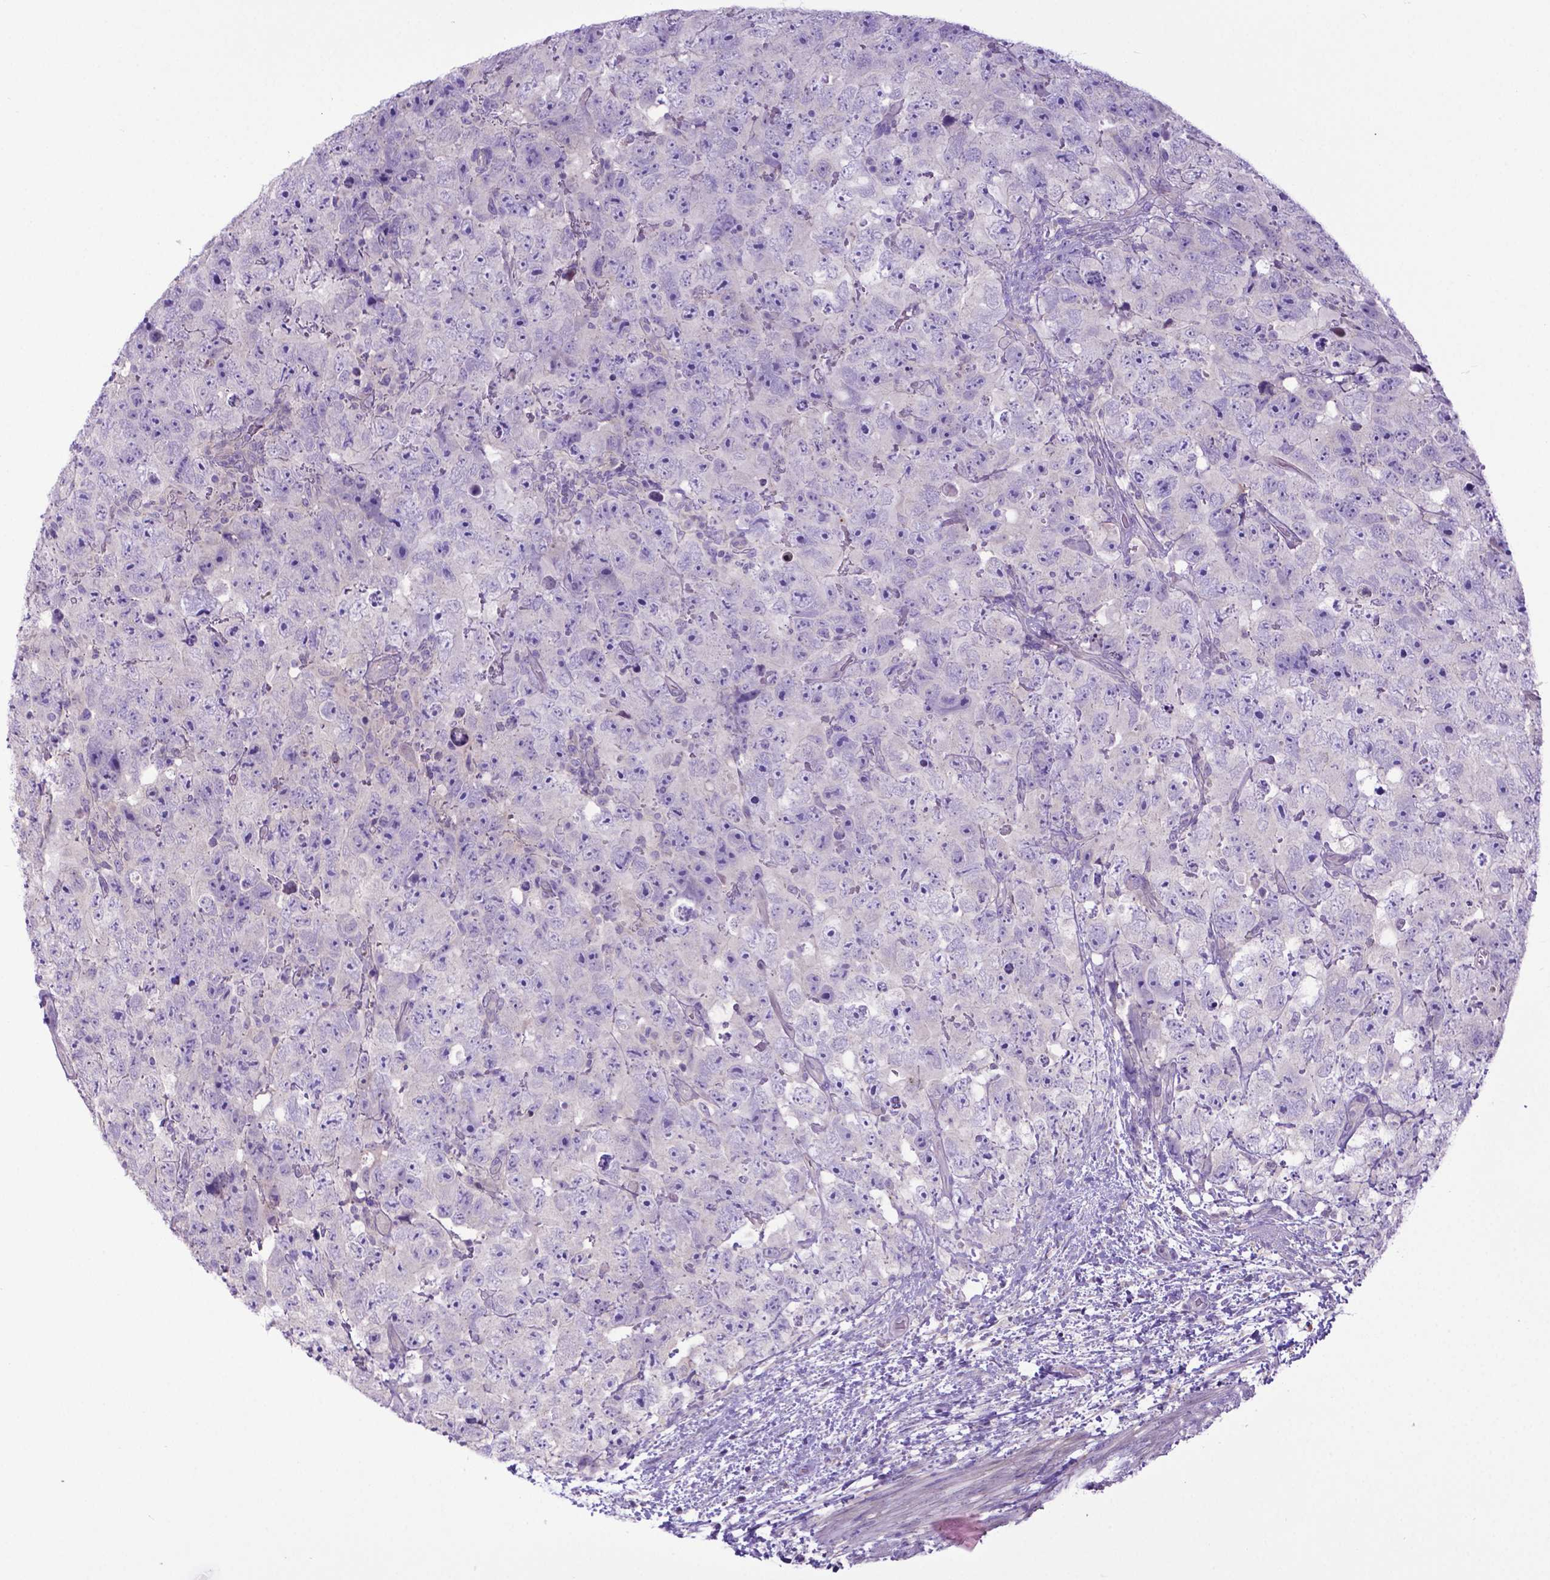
{"staining": {"intensity": "negative", "quantity": "none", "location": "none"}, "tissue": "testis cancer", "cell_type": "Tumor cells", "image_type": "cancer", "snomed": [{"axis": "morphology", "description": "Carcinoma, Embryonal, NOS"}, {"axis": "topography", "description": "Testis"}], "caption": "Testis cancer (embryonal carcinoma) was stained to show a protein in brown. There is no significant expression in tumor cells.", "gene": "ADRA2B", "patient": {"sex": "male", "age": 24}}